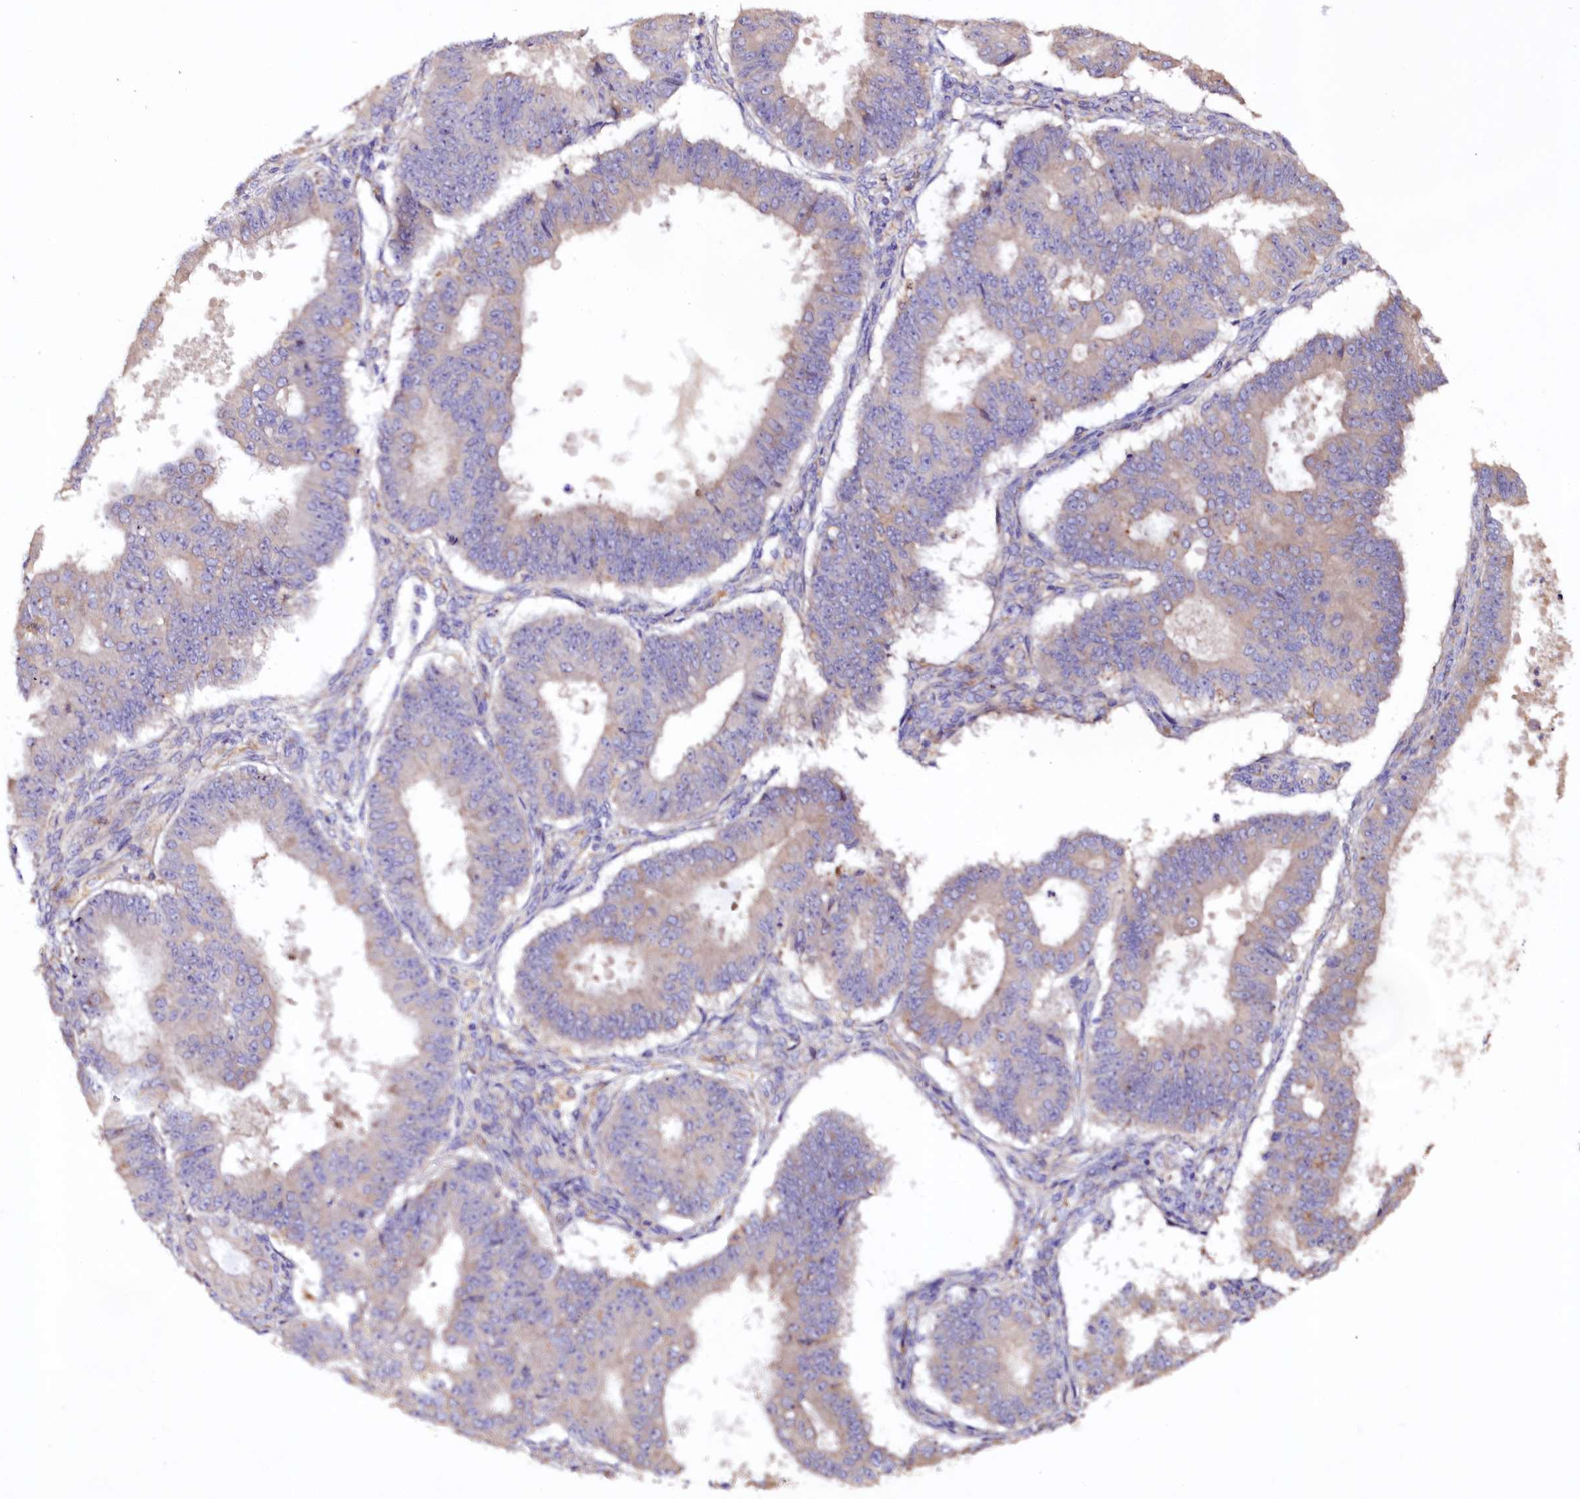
{"staining": {"intensity": "weak", "quantity": "<25%", "location": "cytoplasmic/membranous"}, "tissue": "ovarian cancer", "cell_type": "Tumor cells", "image_type": "cancer", "snomed": [{"axis": "morphology", "description": "Carcinoma, endometroid"}, {"axis": "topography", "description": "Appendix"}, {"axis": "topography", "description": "Ovary"}], "caption": "High power microscopy micrograph of an immunohistochemistry image of endometroid carcinoma (ovarian), revealing no significant expression in tumor cells.", "gene": "DMXL2", "patient": {"sex": "female", "age": 42}}